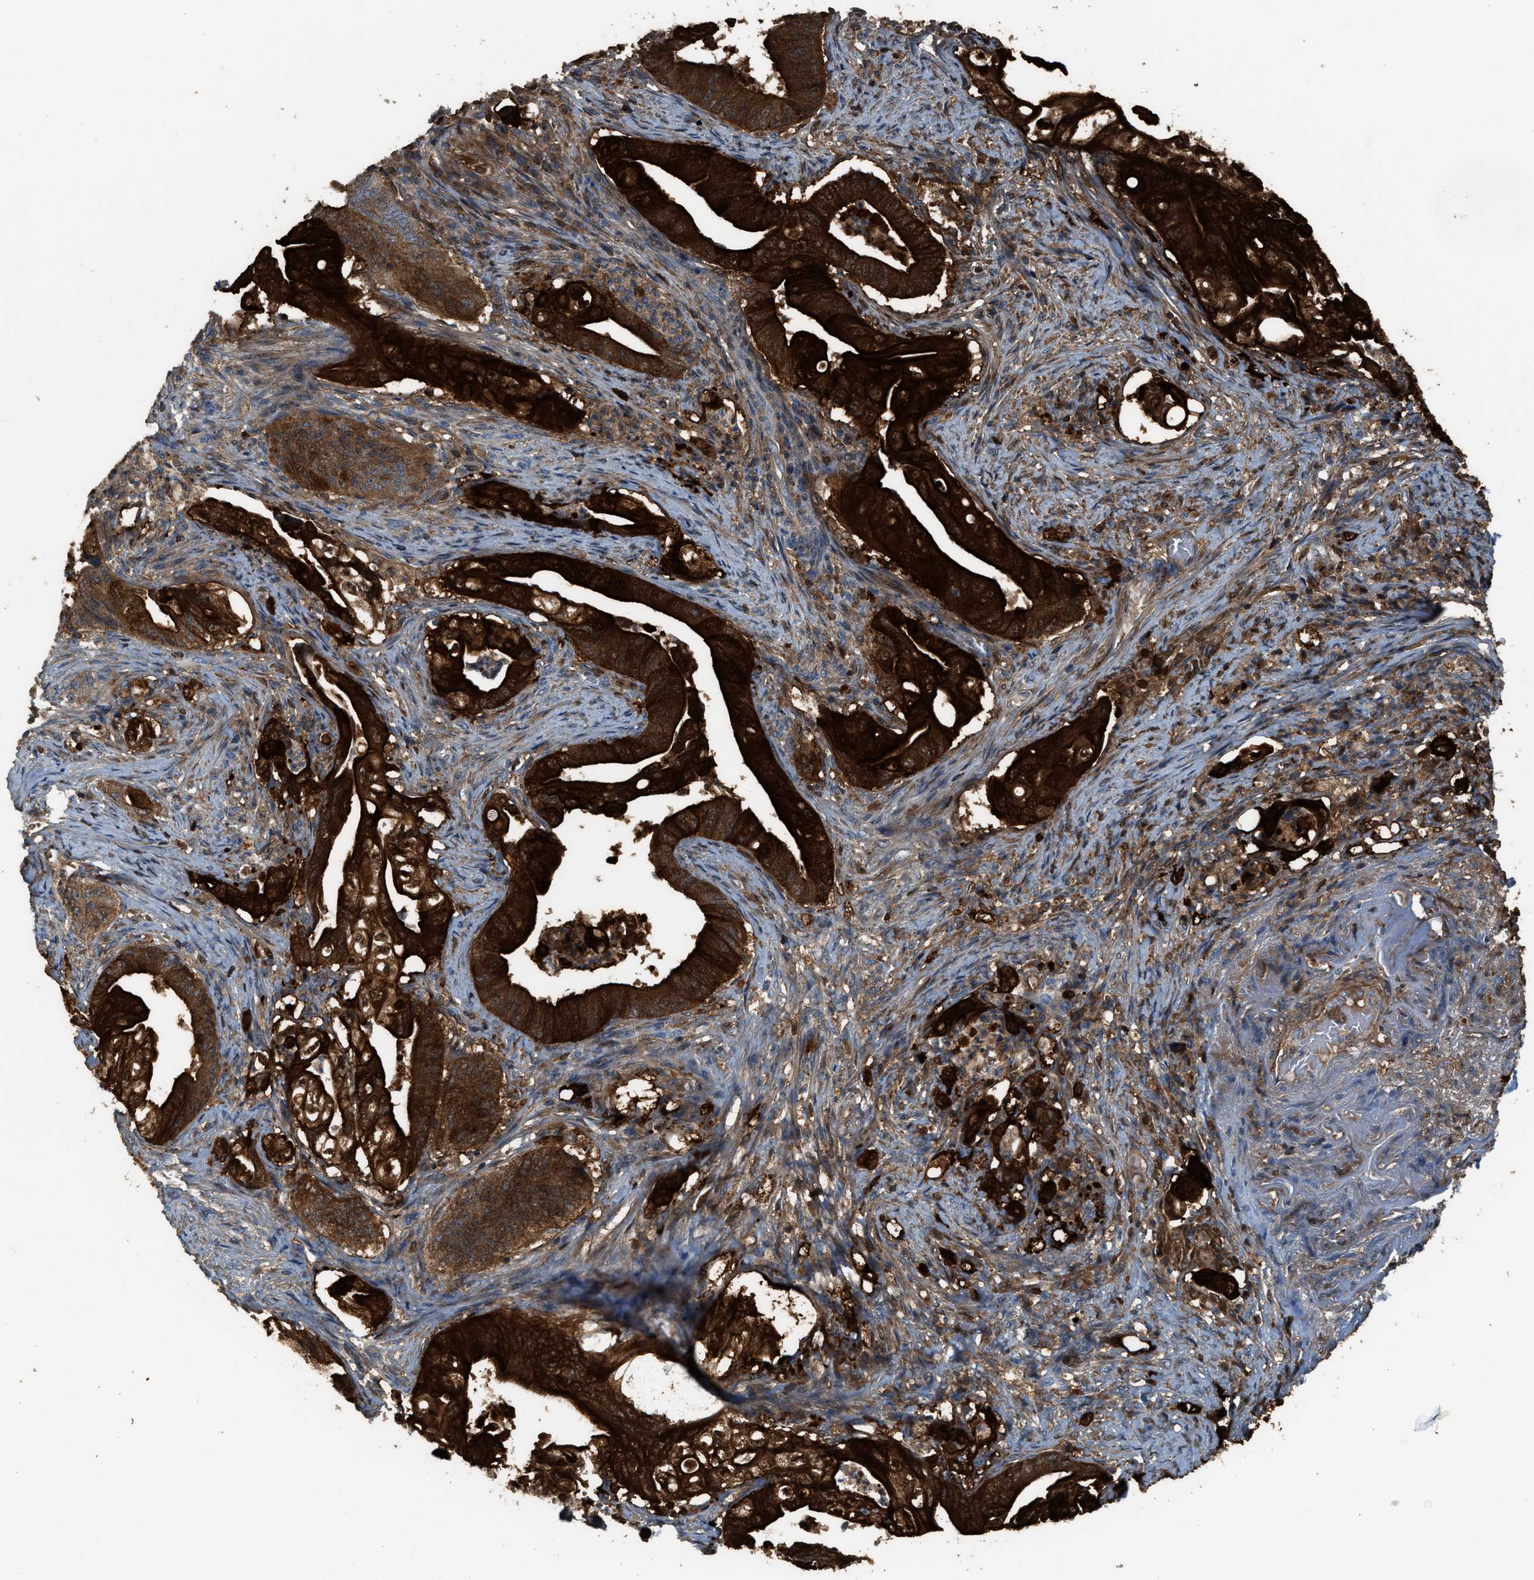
{"staining": {"intensity": "strong", "quantity": ">75%", "location": "cytoplasmic/membranous"}, "tissue": "stomach cancer", "cell_type": "Tumor cells", "image_type": "cancer", "snomed": [{"axis": "morphology", "description": "Adenocarcinoma, NOS"}, {"axis": "topography", "description": "Stomach"}], "caption": "A brown stain shows strong cytoplasmic/membranous expression of a protein in adenocarcinoma (stomach) tumor cells.", "gene": "SERPINB5", "patient": {"sex": "female", "age": 73}}